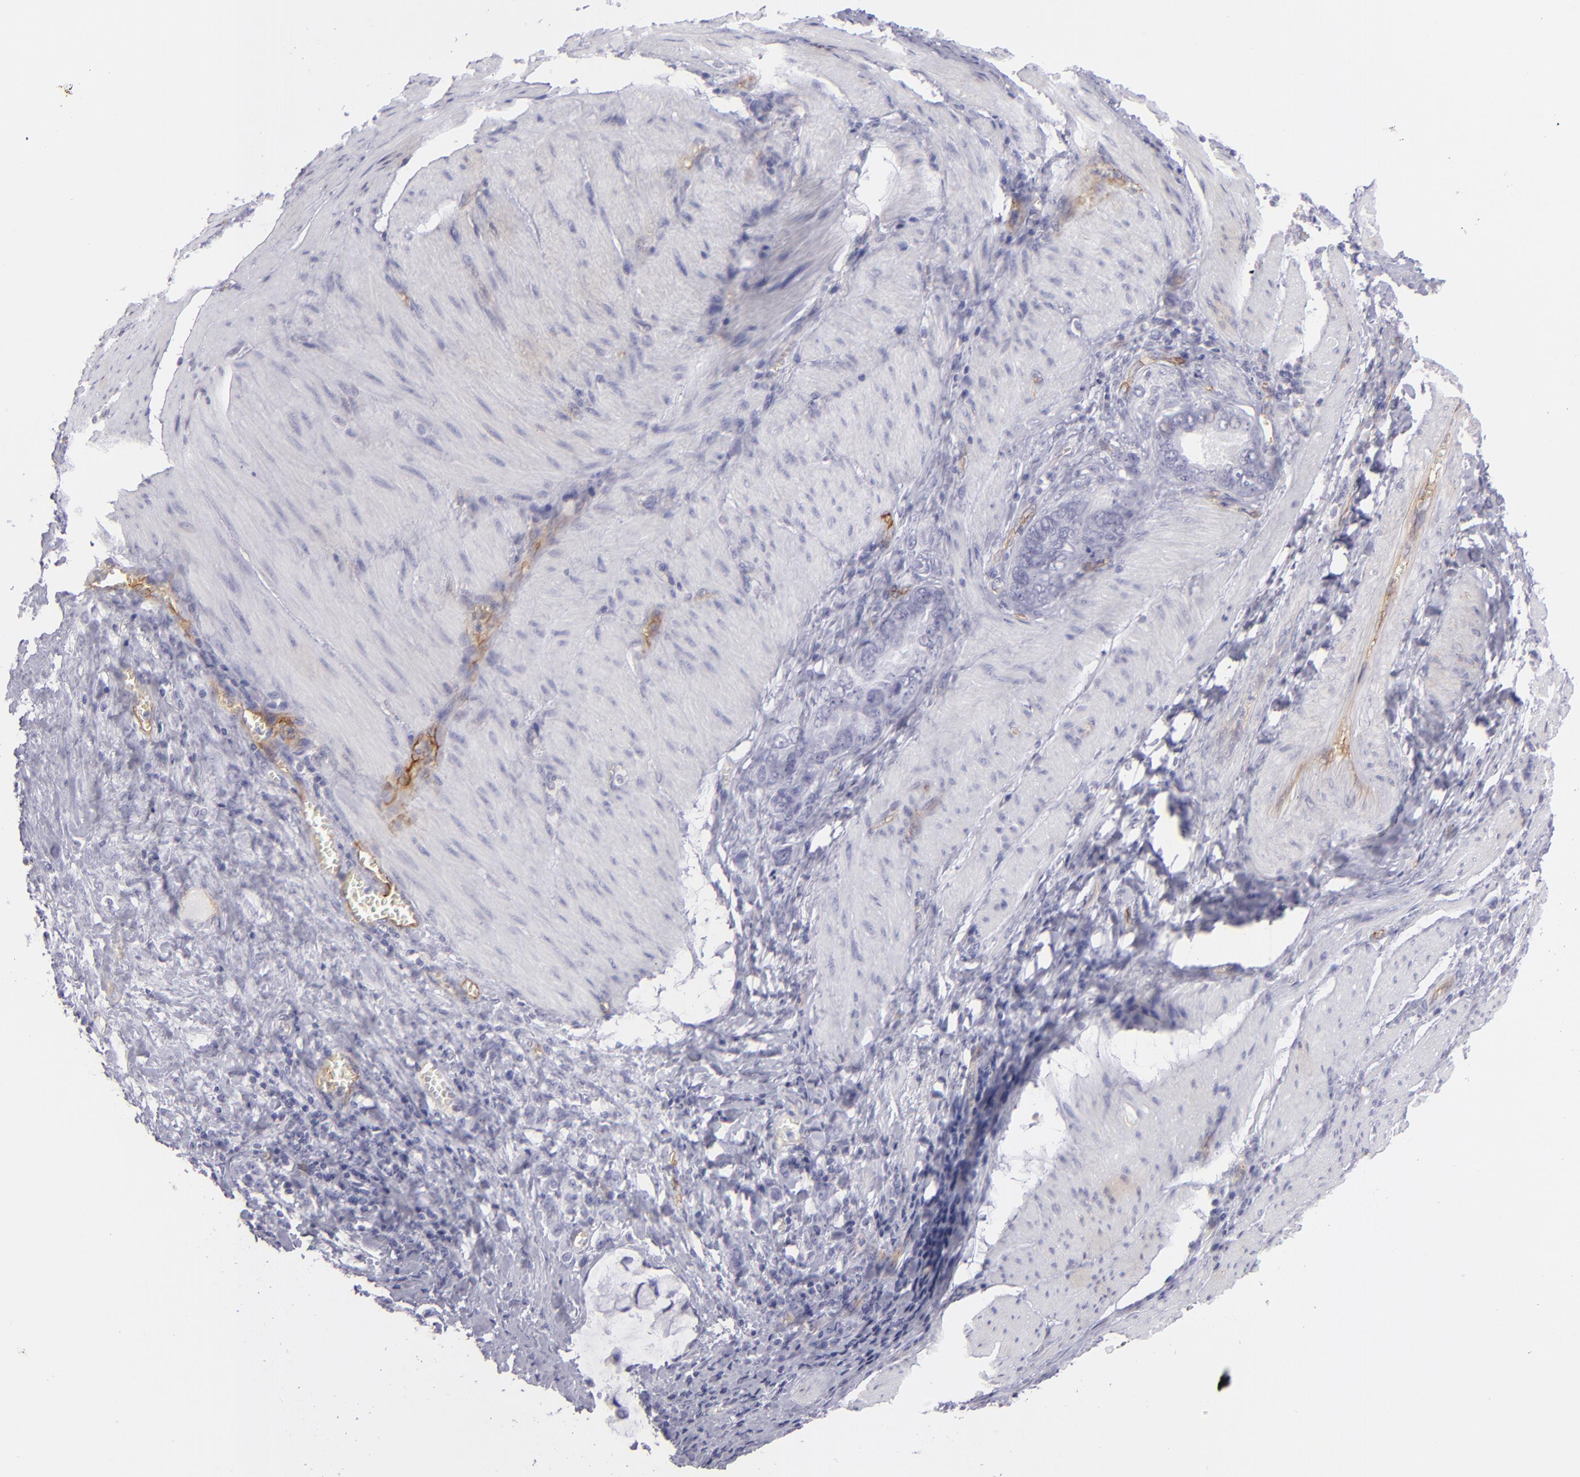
{"staining": {"intensity": "negative", "quantity": "none", "location": "none"}, "tissue": "stomach cancer", "cell_type": "Tumor cells", "image_type": "cancer", "snomed": [{"axis": "morphology", "description": "Adenocarcinoma, NOS"}, {"axis": "topography", "description": "Stomach"}], "caption": "This histopathology image is of stomach cancer (adenocarcinoma) stained with IHC to label a protein in brown with the nuclei are counter-stained blue. There is no expression in tumor cells. The staining was performed using DAB (3,3'-diaminobenzidine) to visualize the protein expression in brown, while the nuclei were stained in blue with hematoxylin (Magnification: 20x).", "gene": "THBD", "patient": {"sex": "male", "age": 78}}